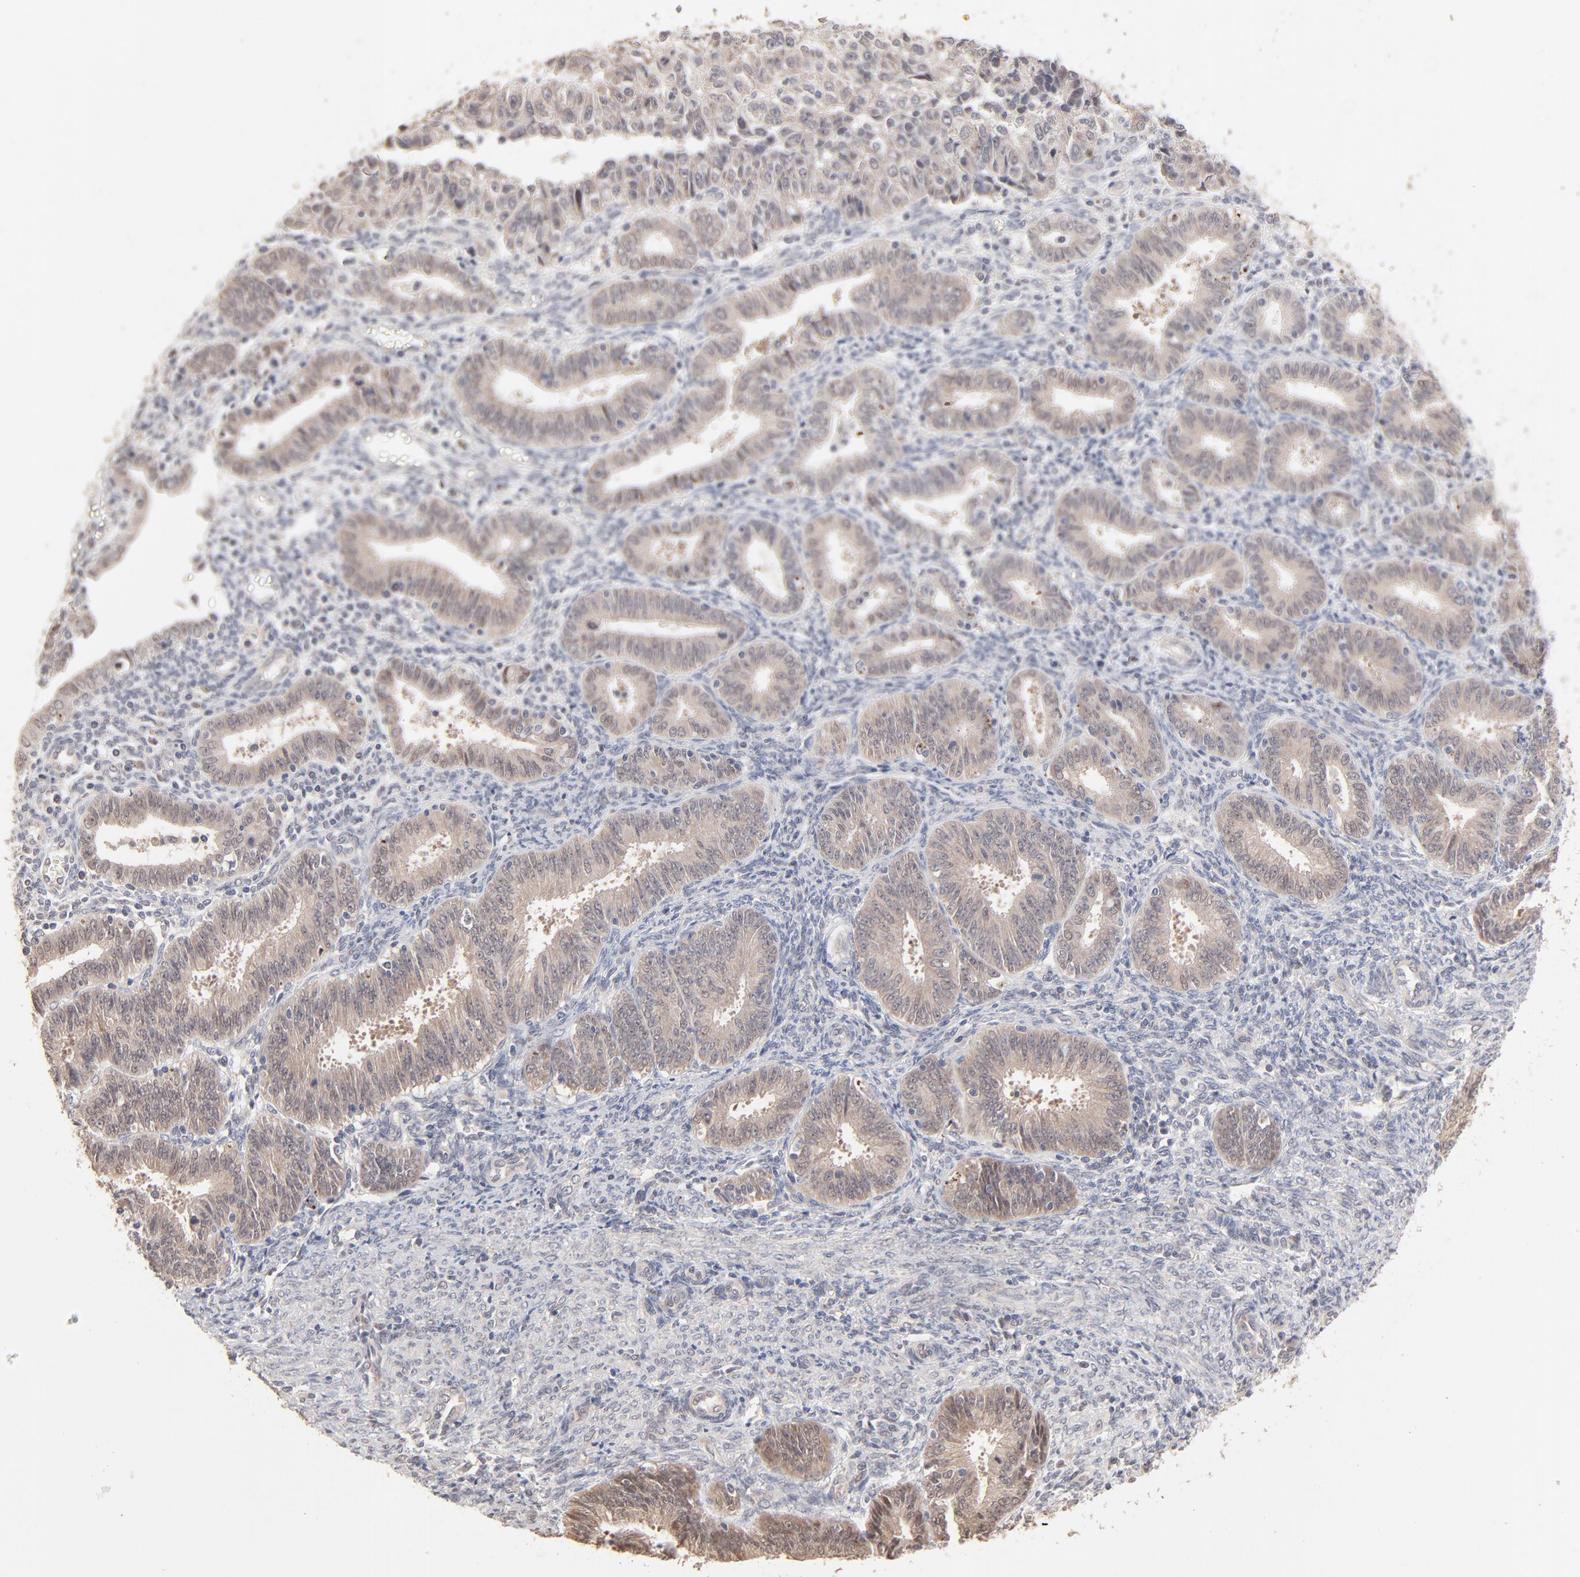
{"staining": {"intensity": "moderate", "quantity": "<25%", "location": "cytoplasmic/membranous"}, "tissue": "endometrial cancer", "cell_type": "Tumor cells", "image_type": "cancer", "snomed": [{"axis": "morphology", "description": "Adenocarcinoma, NOS"}, {"axis": "topography", "description": "Endometrium"}], "caption": "The histopathology image reveals staining of adenocarcinoma (endometrial), revealing moderate cytoplasmic/membranous protein staining (brown color) within tumor cells.", "gene": "MSL2", "patient": {"sex": "female", "age": 42}}